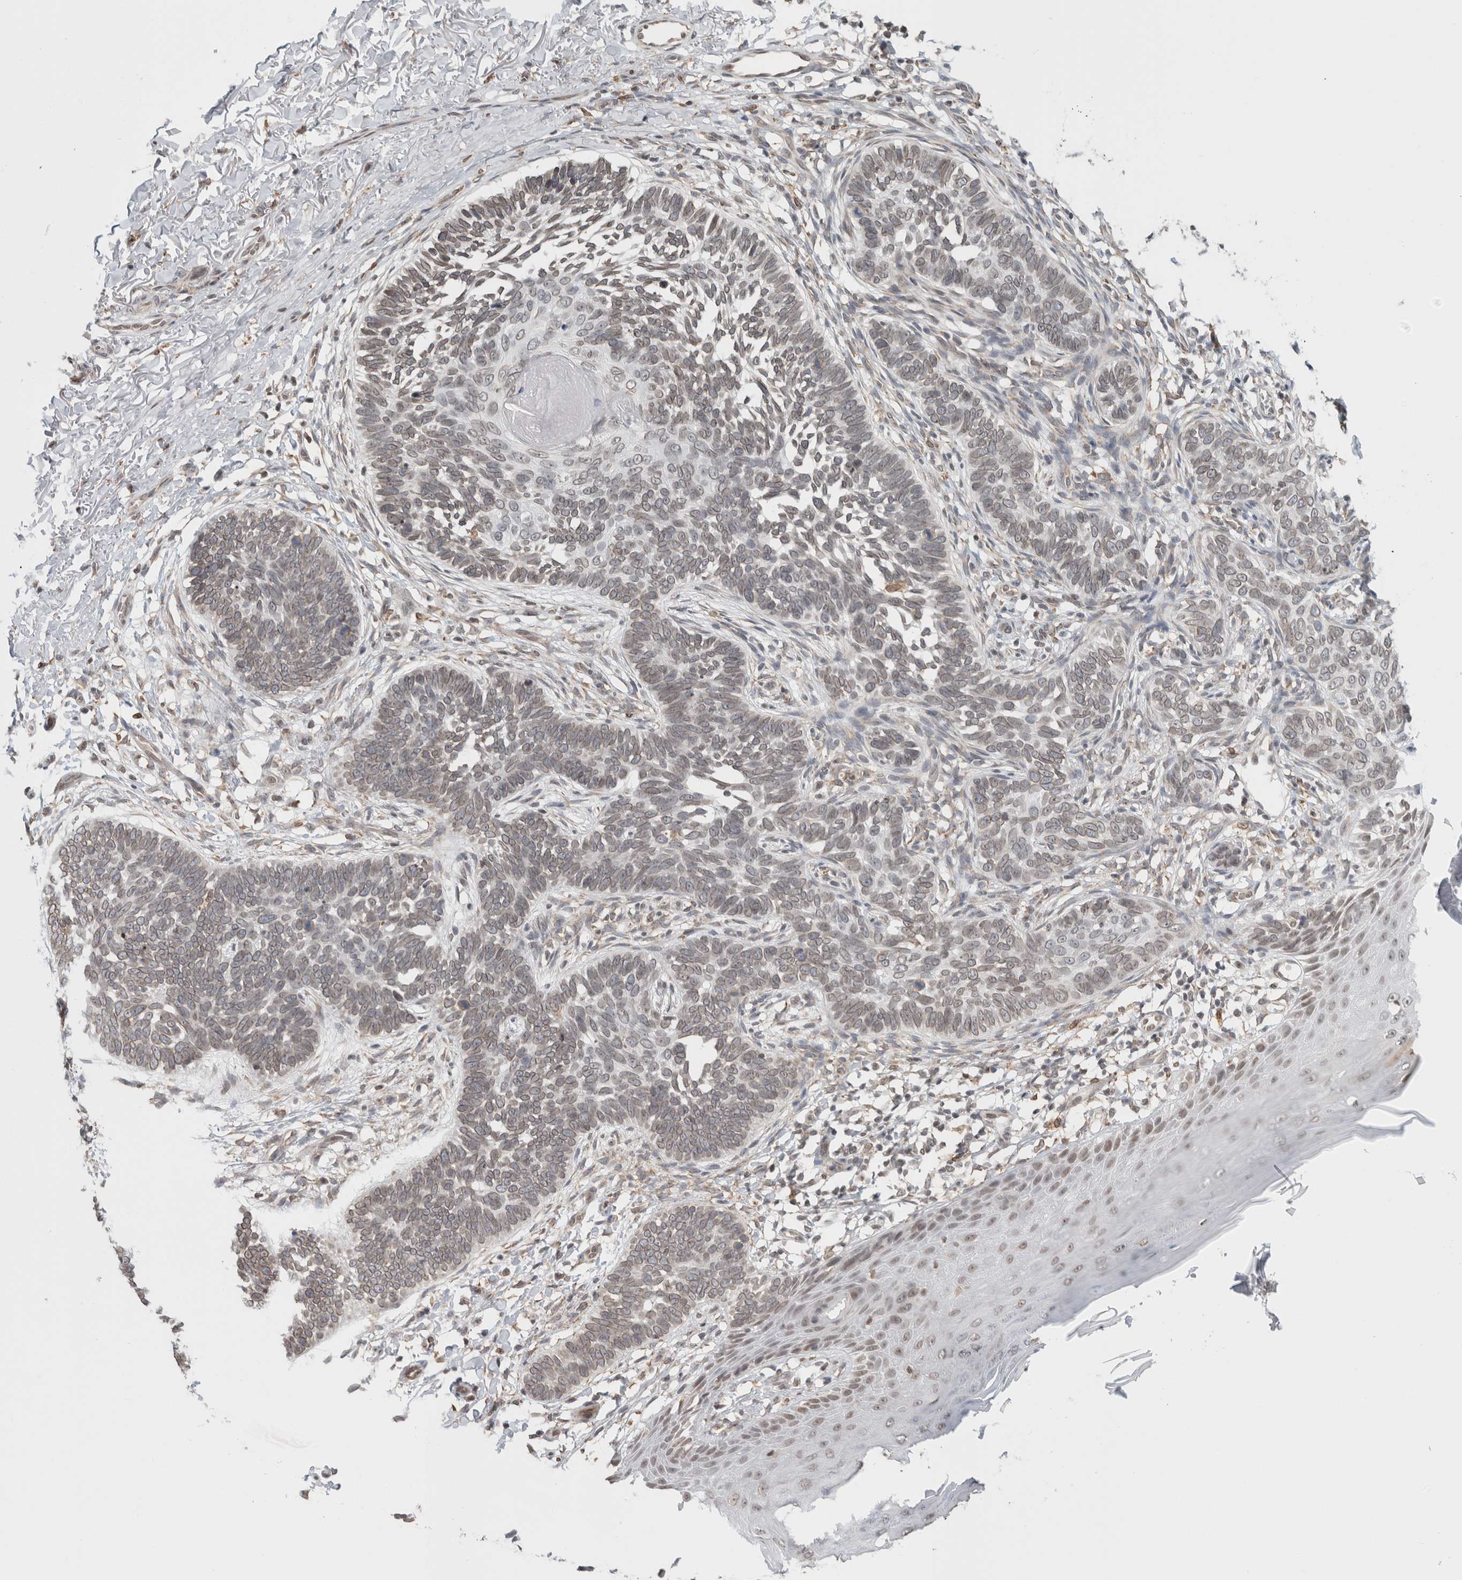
{"staining": {"intensity": "weak", "quantity": "<25%", "location": "cytoplasmic/membranous,nuclear"}, "tissue": "skin cancer", "cell_type": "Tumor cells", "image_type": "cancer", "snomed": [{"axis": "morphology", "description": "Normal tissue, NOS"}, {"axis": "morphology", "description": "Basal cell carcinoma"}, {"axis": "topography", "description": "Skin"}], "caption": "This image is of basal cell carcinoma (skin) stained with immunohistochemistry (IHC) to label a protein in brown with the nuclei are counter-stained blue. There is no staining in tumor cells.", "gene": "RBMX2", "patient": {"sex": "male", "age": 77}}